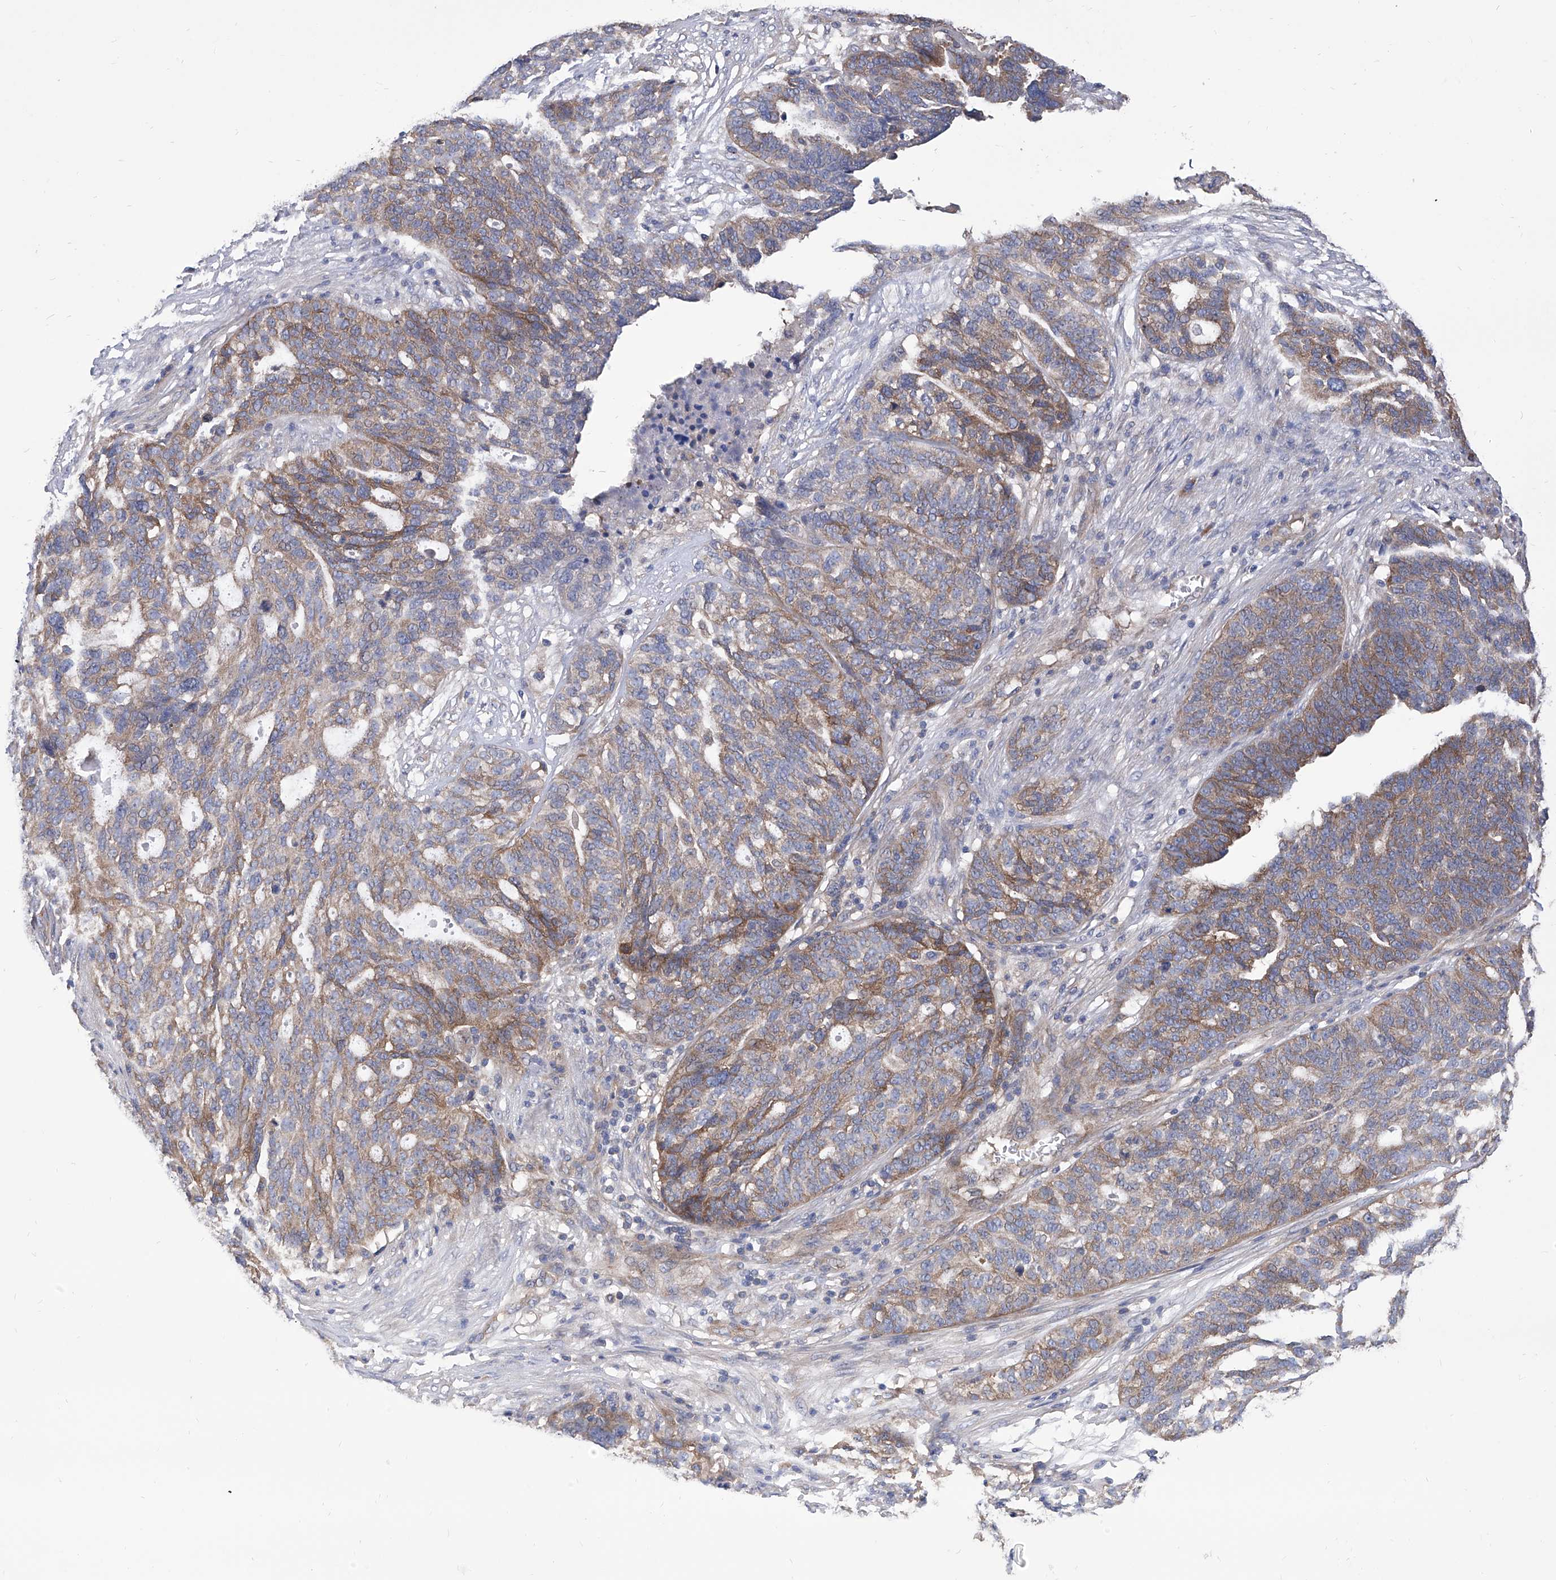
{"staining": {"intensity": "moderate", "quantity": ">75%", "location": "cytoplasmic/membranous"}, "tissue": "ovarian cancer", "cell_type": "Tumor cells", "image_type": "cancer", "snomed": [{"axis": "morphology", "description": "Cystadenocarcinoma, serous, NOS"}, {"axis": "topography", "description": "Ovary"}], "caption": "There is medium levels of moderate cytoplasmic/membranous expression in tumor cells of serous cystadenocarcinoma (ovarian), as demonstrated by immunohistochemical staining (brown color).", "gene": "TJAP1", "patient": {"sex": "female", "age": 59}}